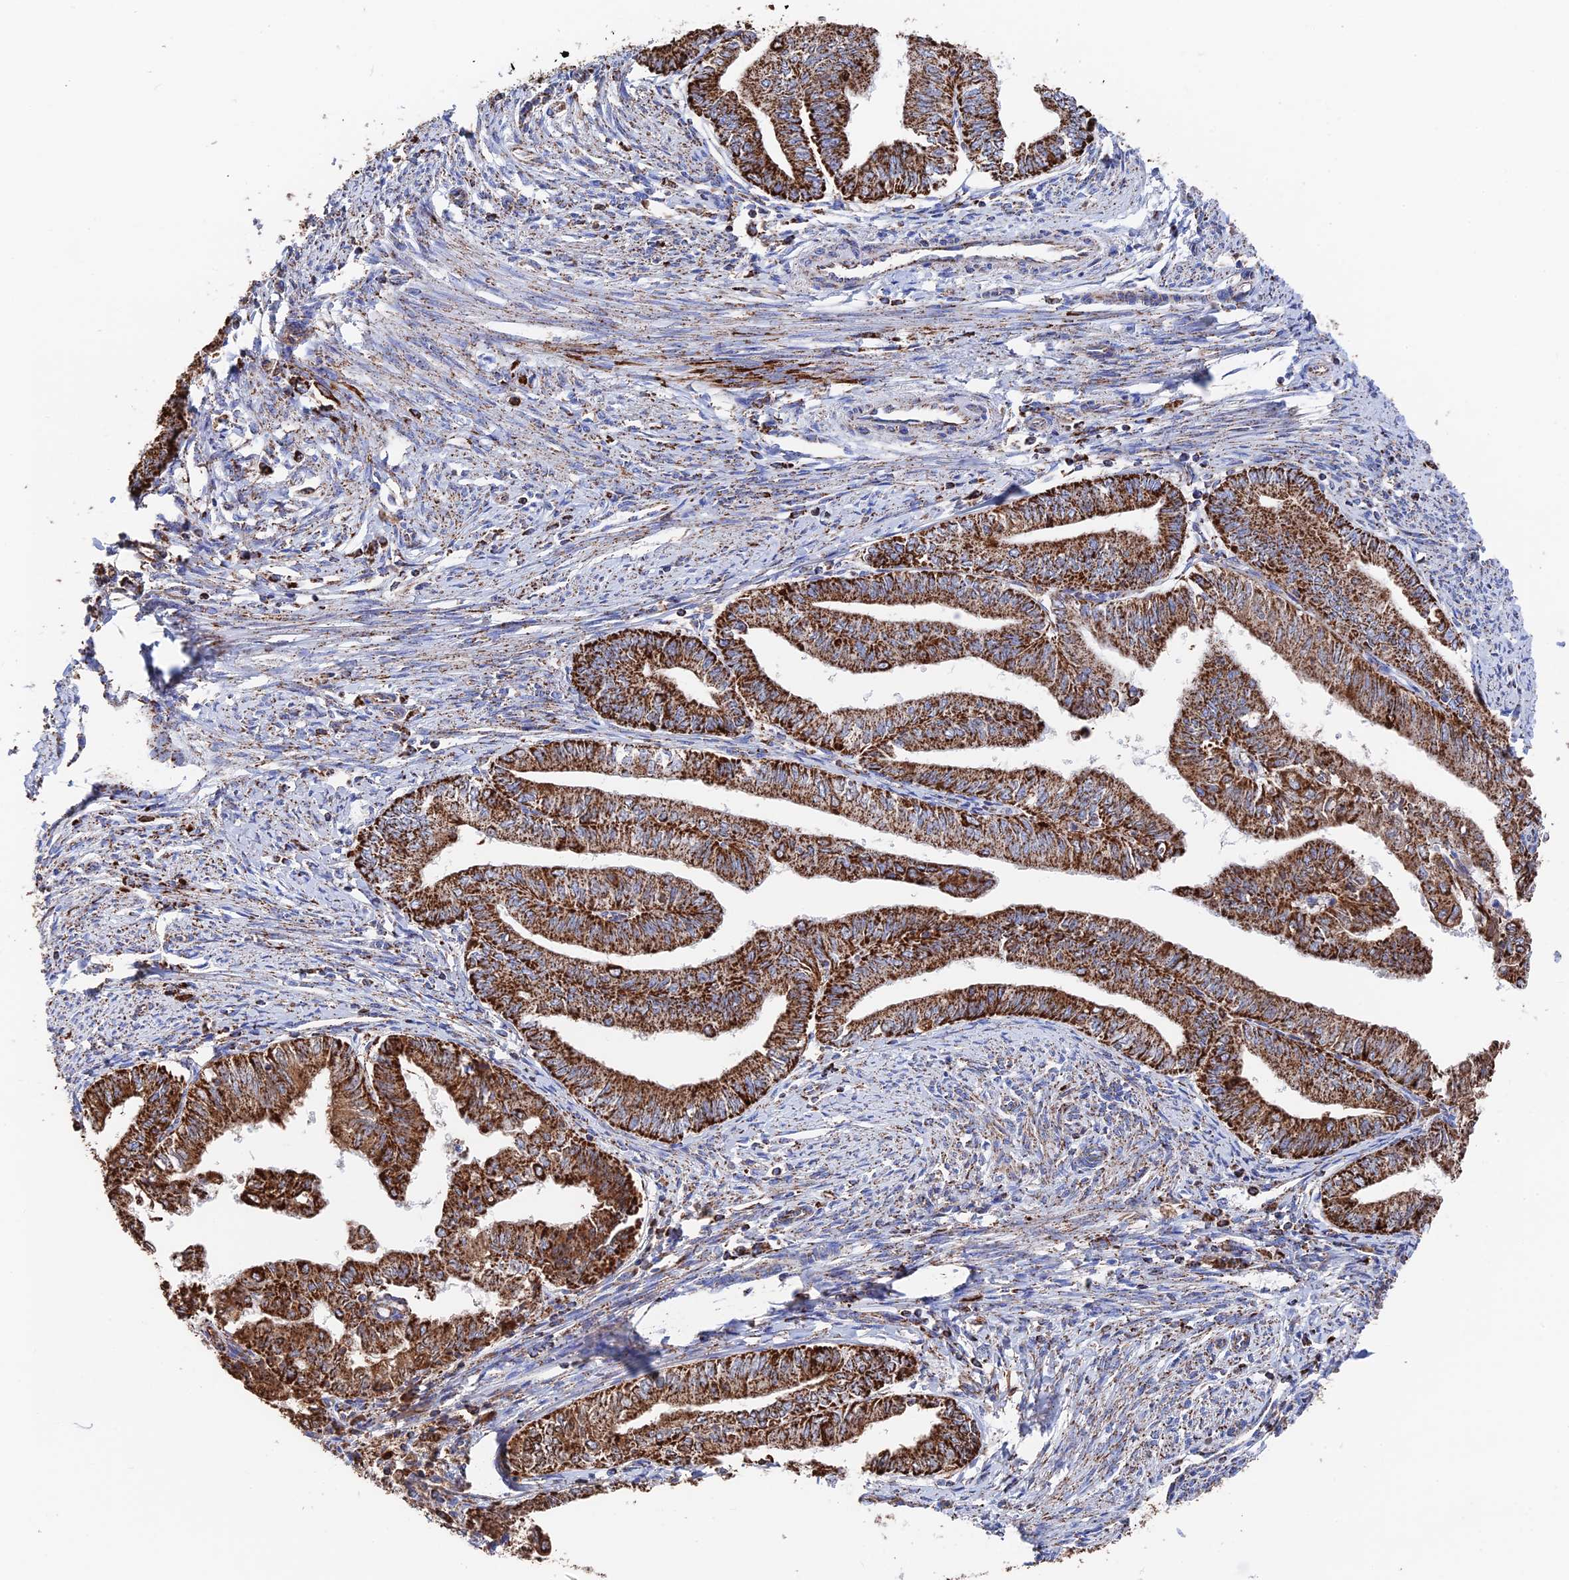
{"staining": {"intensity": "strong", "quantity": ">75%", "location": "cytoplasmic/membranous"}, "tissue": "endometrial cancer", "cell_type": "Tumor cells", "image_type": "cancer", "snomed": [{"axis": "morphology", "description": "Adenocarcinoma, NOS"}, {"axis": "topography", "description": "Endometrium"}], "caption": "Immunohistochemistry image of human endometrial adenocarcinoma stained for a protein (brown), which demonstrates high levels of strong cytoplasmic/membranous staining in about >75% of tumor cells.", "gene": "HAUS8", "patient": {"sex": "female", "age": 66}}